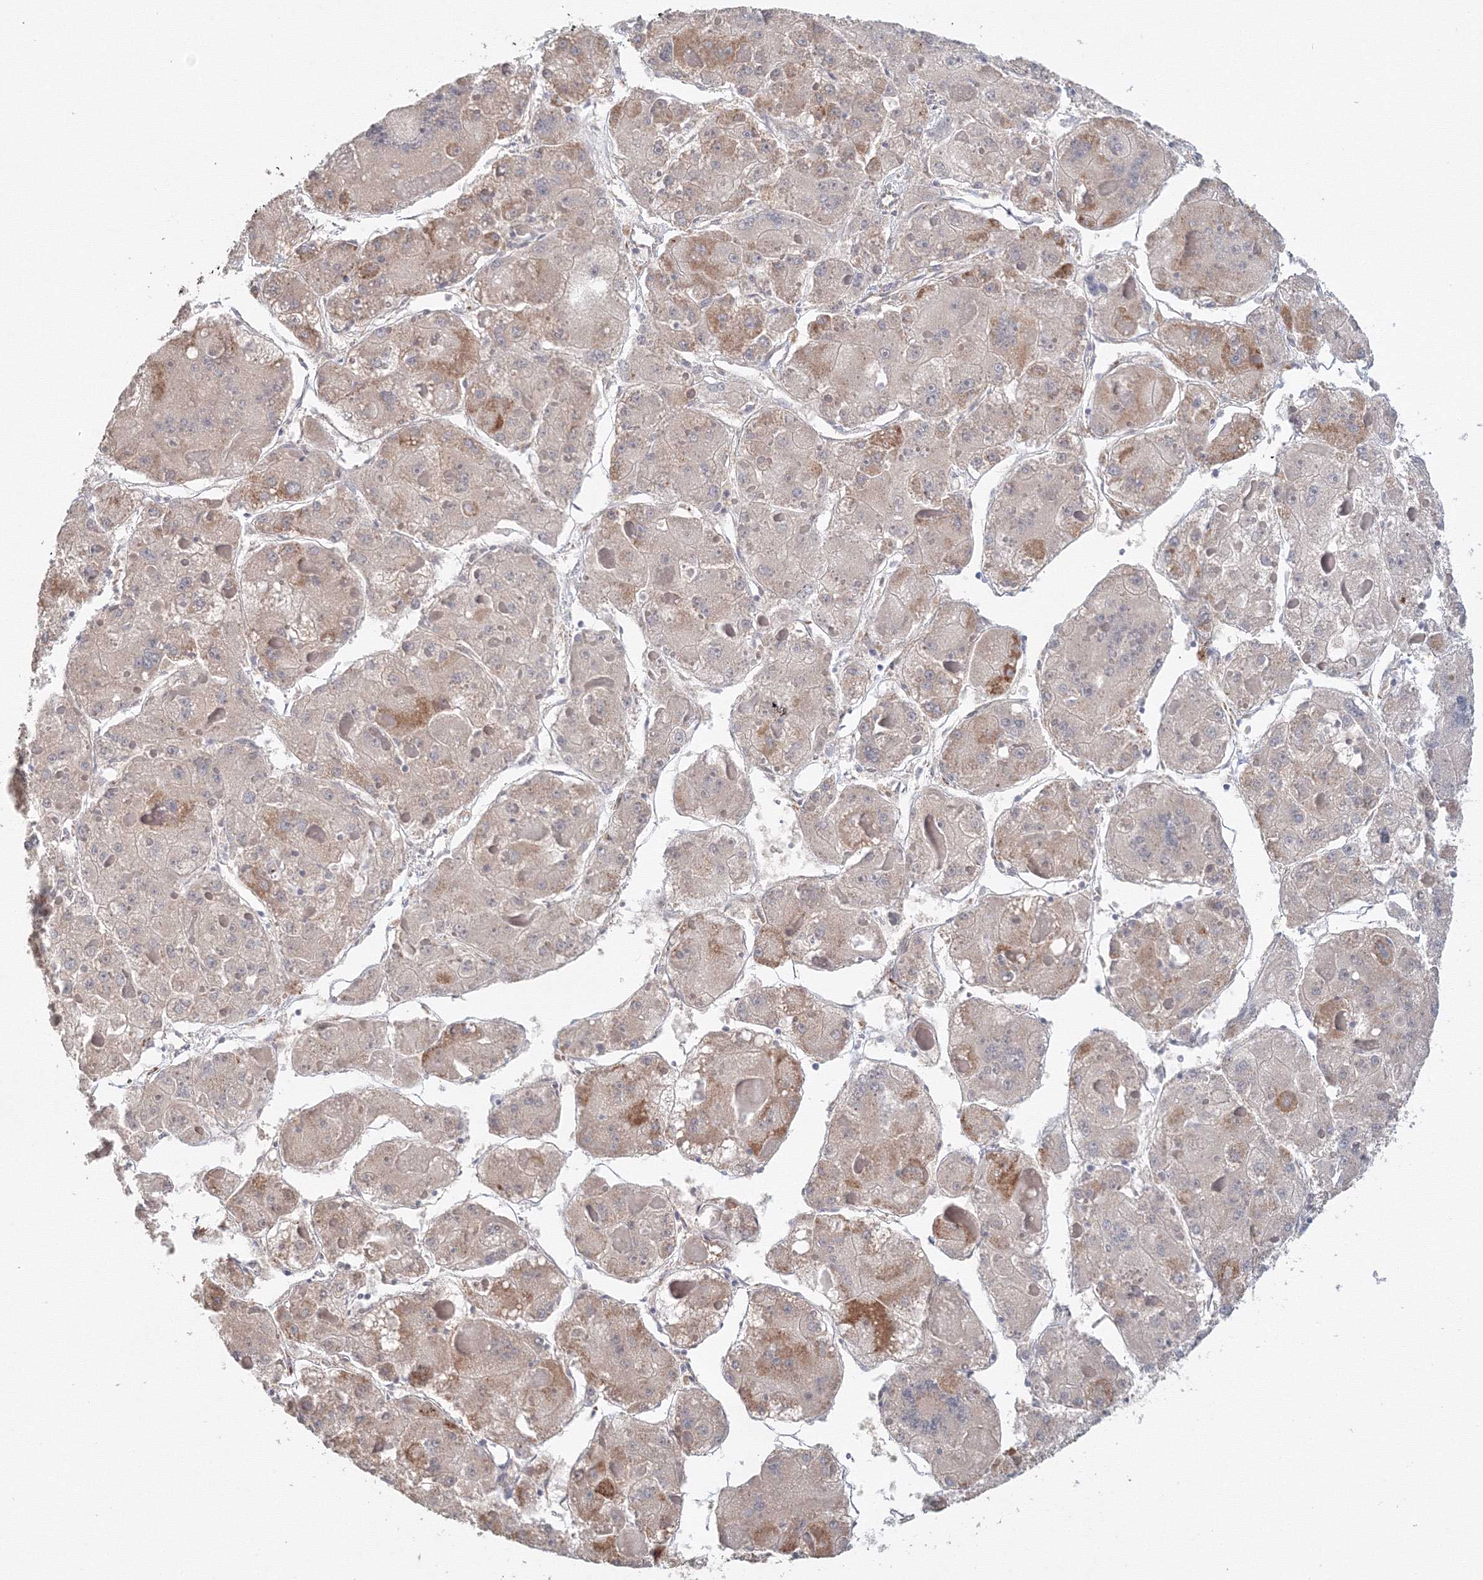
{"staining": {"intensity": "weak", "quantity": "25%-75%", "location": "cytoplasmic/membranous"}, "tissue": "liver cancer", "cell_type": "Tumor cells", "image_type": "cancer", "snomed": [{"axis": "morphology", "description": "Carcinoma, Hepatocellular, NOS"}, {"axis": "topography", "description": "Liver"}], "caption": "This is an image of immunohistochemistry (IHC) staining of hepatocellular carcinoma (liver), which shows weak expression in the cytoplasmic/membranous of tumor cells.", "gene": "DHRS12", "patient": {"sex": "female", "age": 73}}